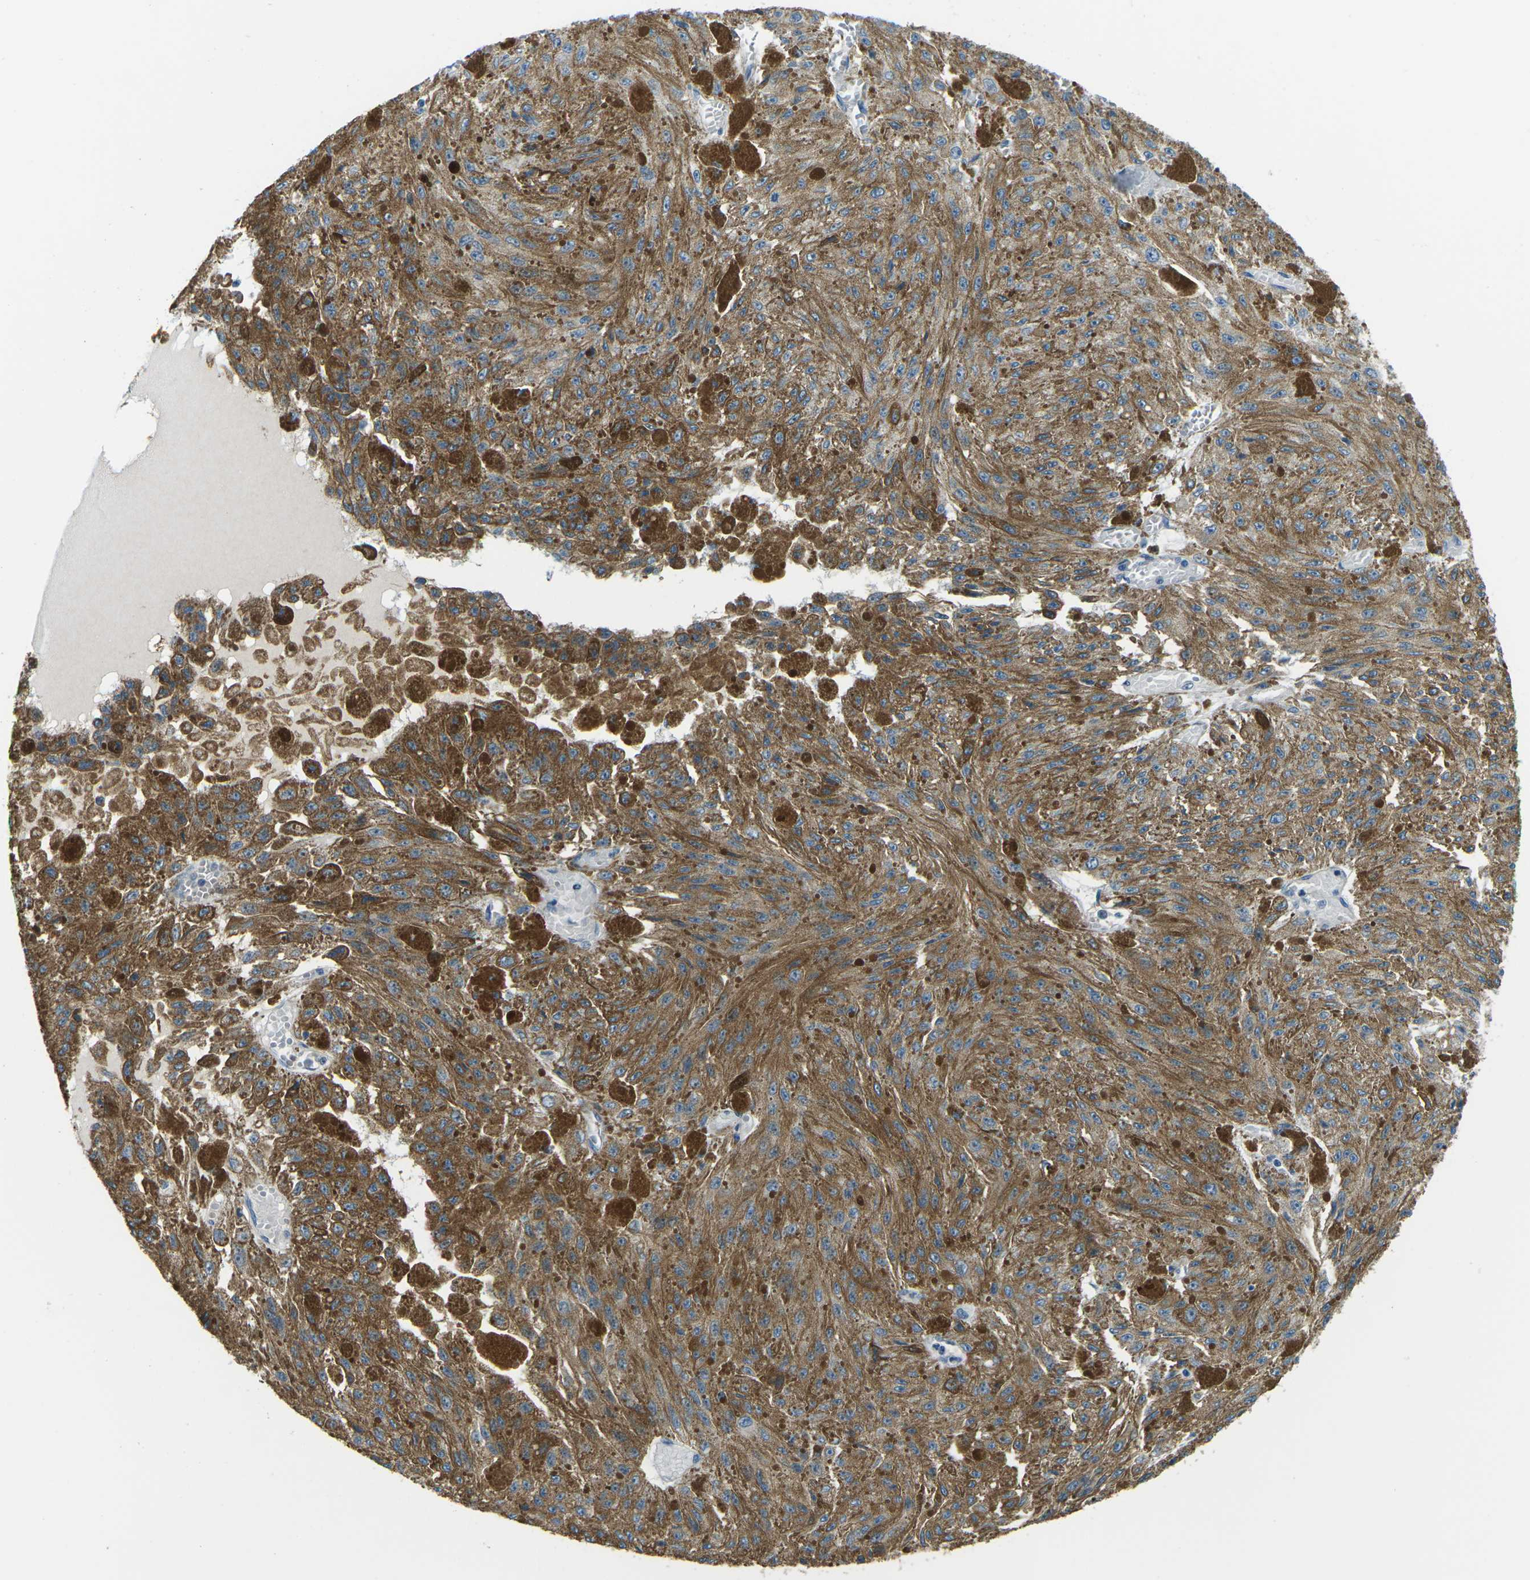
{"staining": {"intensity": "negative", "quantity": "none", "location": "none"}, "tissue": "melanoma", "cell_type": "Tumor cells", "image_type": "cancer", "snomed": [{"axis": "morphology", "description": "Malignant melanoma, NOS"}, {"axis": "topography", "description": "Other"}], "caption": "This is a histopathology image of immunohistochemistry staining of melanoma, which shows no expression in tumor cells. (Stains: DAB (3,3'-diaminobenzidine) immunohistochemistry (IHC) with hematoxylin counter stain, Microscopy: brightfield microscopy at high magnification).", "gene": "CTNND1", "patient": {"sex": "male", "age": 79}}